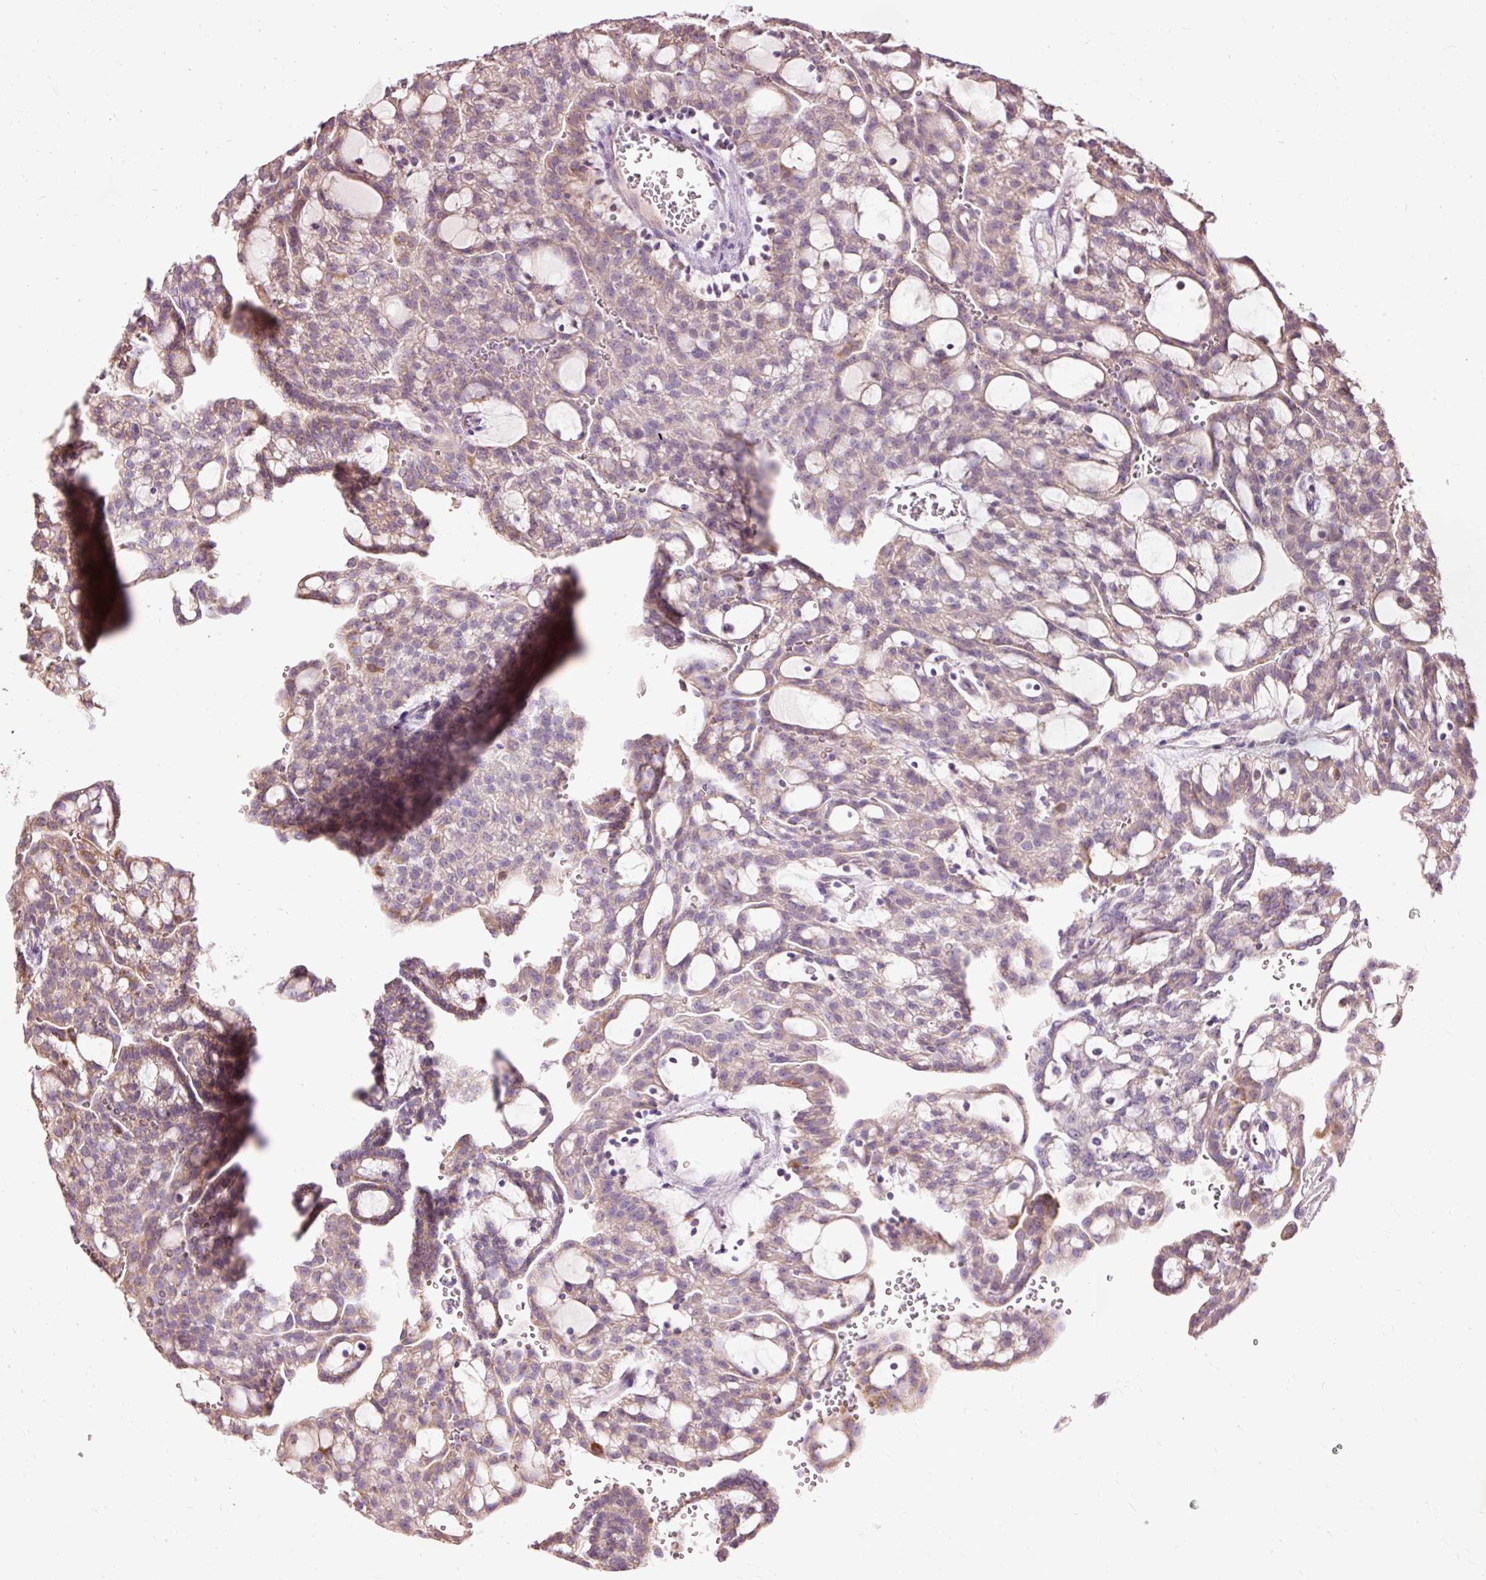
{"staining": {"intensity": "moderate", "quantity": "<25%", "location": "cytoplasmic/membranous"}, "tissue": "renal cancer", "cell_type": "Tumor cells", "image_type": "cancer", "snomed": [{"axis": "morphology", "description": "Adenocarcinoma, NOS"}, {"axis": "topography", "description": "Kidney"}], "caption": "Immunohistochemical staining of human renal cancer reveals moderate cytoplasmic/membranous protein staining in approximately <25% of tumor cells. Immunohistochemistry stains the protein in brown and the nuclei are stained blue.", "gene": "PRDX5", "patient": {"sex": "male", "age": 63}}